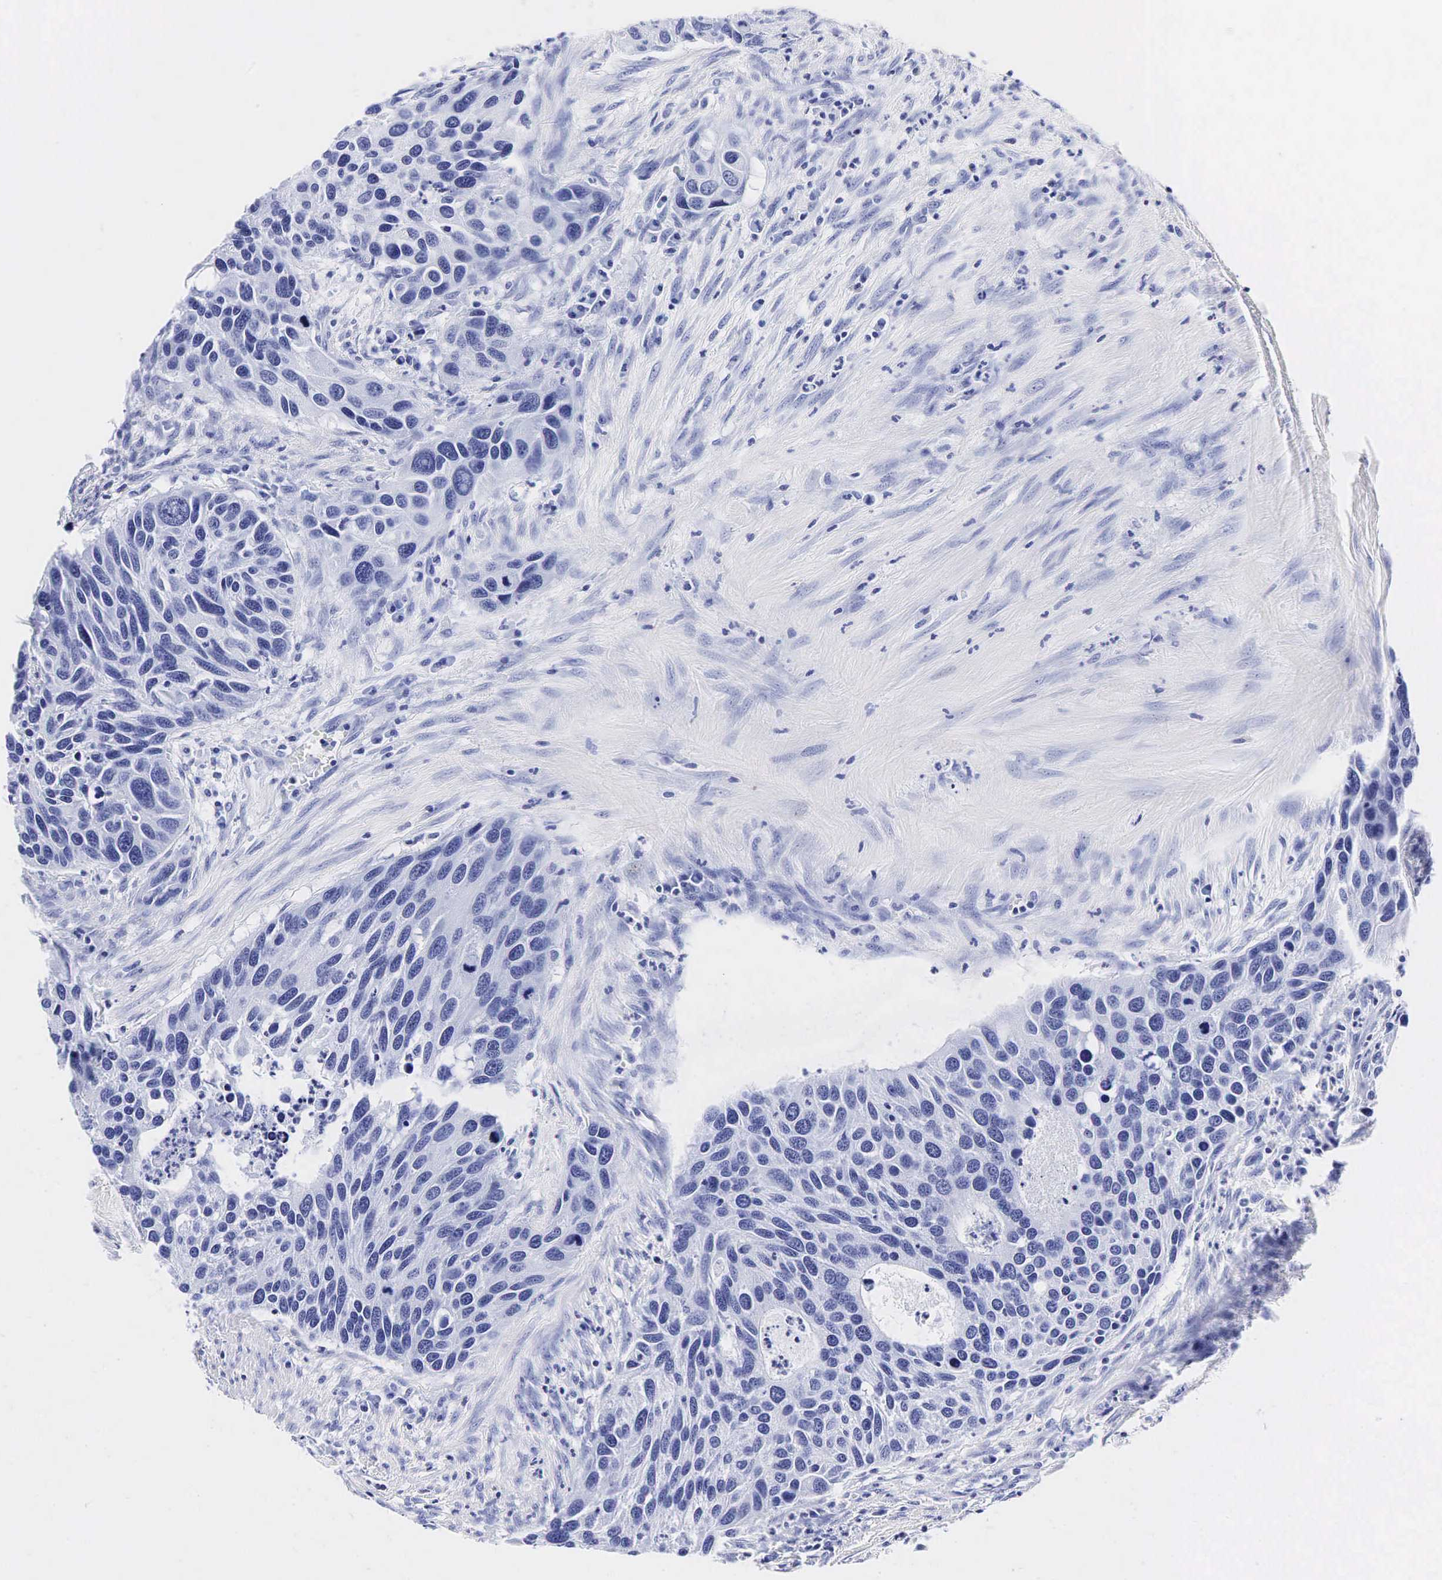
{"staining": {"intensity": "negative", "quantity": "none", "location": "none"}, "tissue": "urothelial cancer", "cell_type": "Tumor cells", "image_type": "cancer", "snomed": [{"axis": "morphology", "description": "Urothelial carcinoma, High grade"}, {"axis": "topography", "description": "Urinary bladder"}], "caption": "This is a image of immunohistochemistry staining of urothelial cancer, which shows no staining in tumor cells.", "gene": "KLK3", "patient": {"sex": "male", "age": 66}}